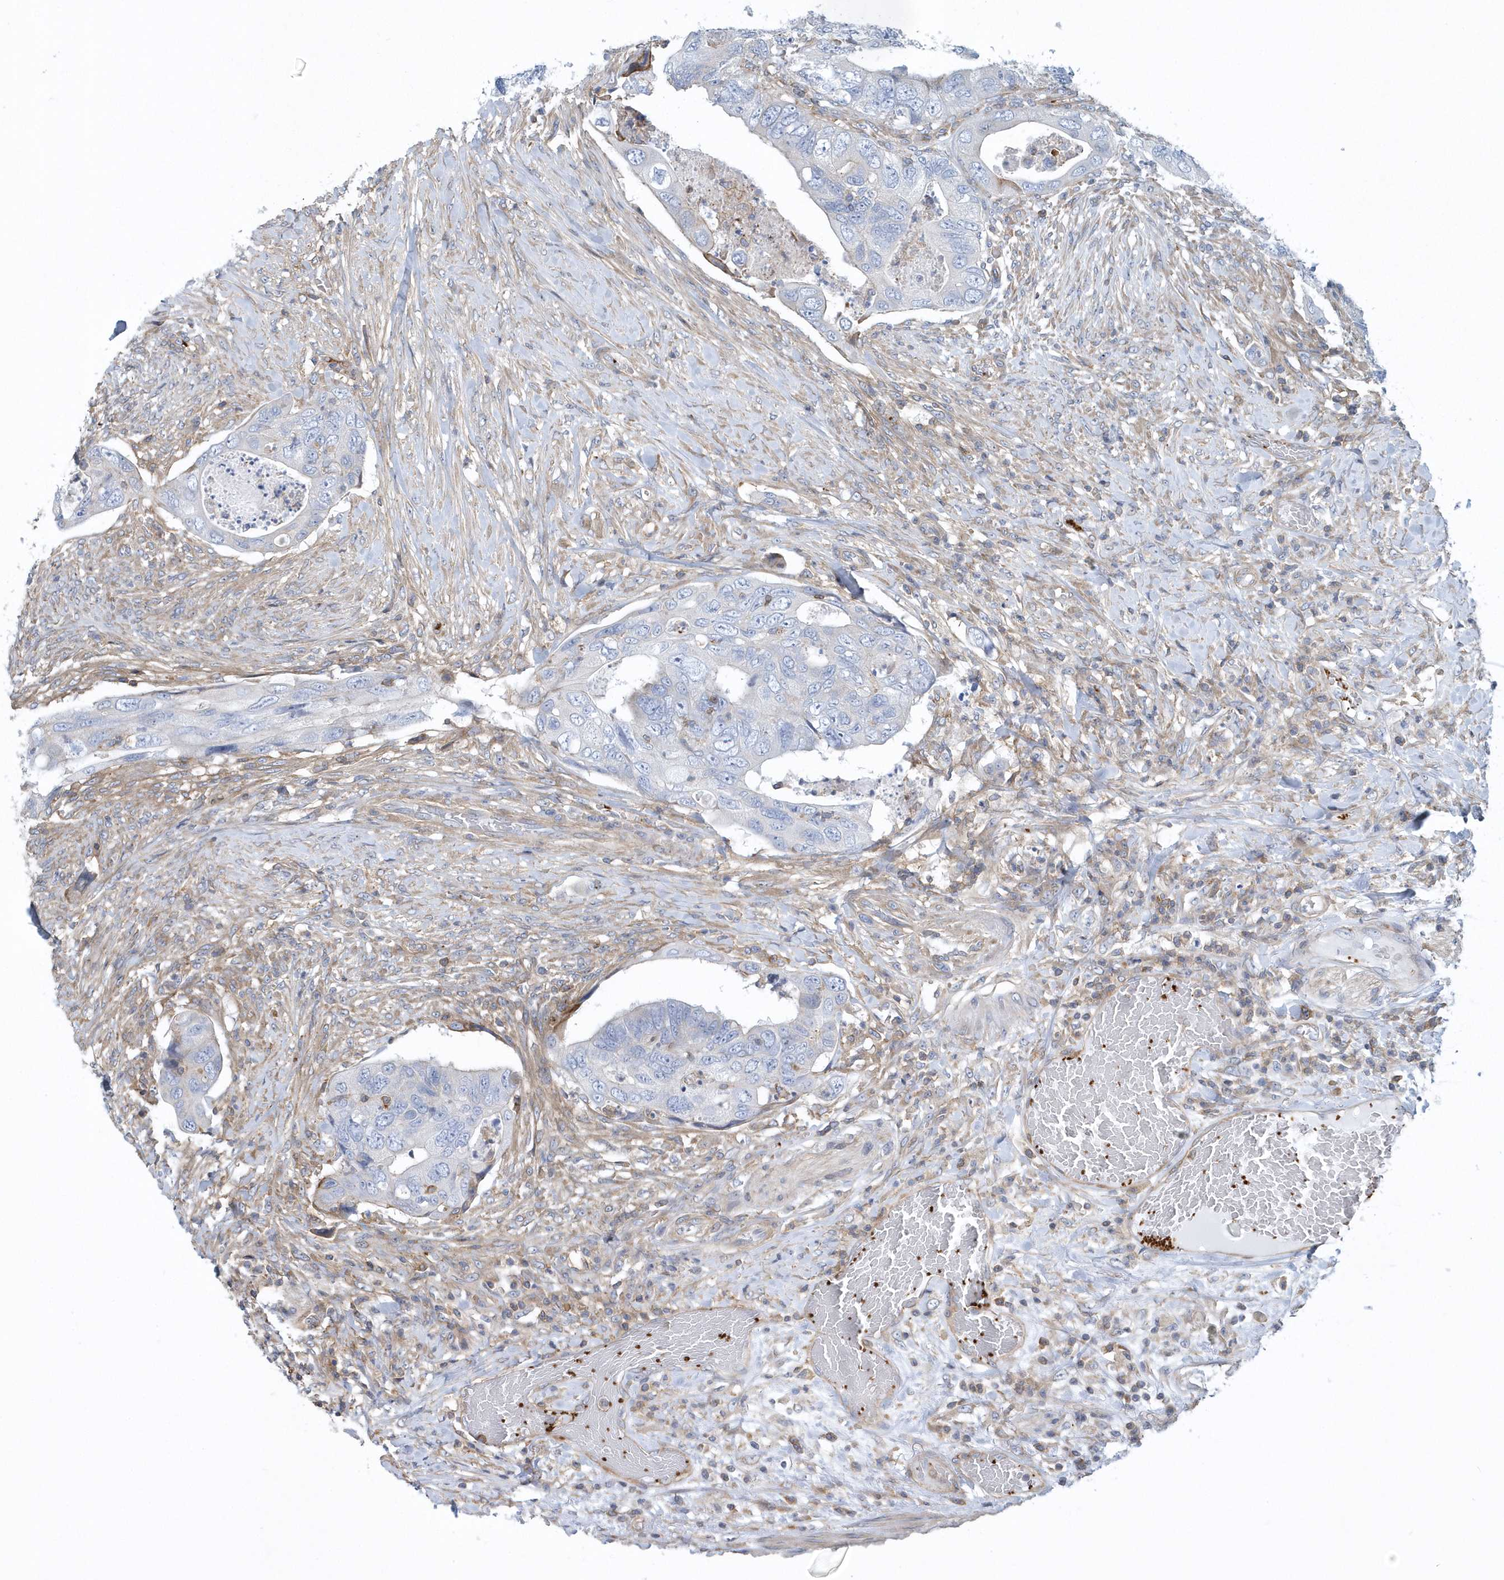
{"staining": {"intensity": "negative", "quantity": "none", "location": "none"}, "tissue": "colorectal cancer", "cell_type": "Tumor cells", "image_type": "cancer", "snomed": [{"axis": "morphology", "description": "Adenocarcinoma, NOS"}, {"axis": "topography", "description": "Rectum"}], "caption": "Immunohistochemistry of human colorectal cancer (adenocarcinoma) shows no expression in tumor cells.", "gene": "ARAP2", "patient": {"sex": "male", "age": 63}}